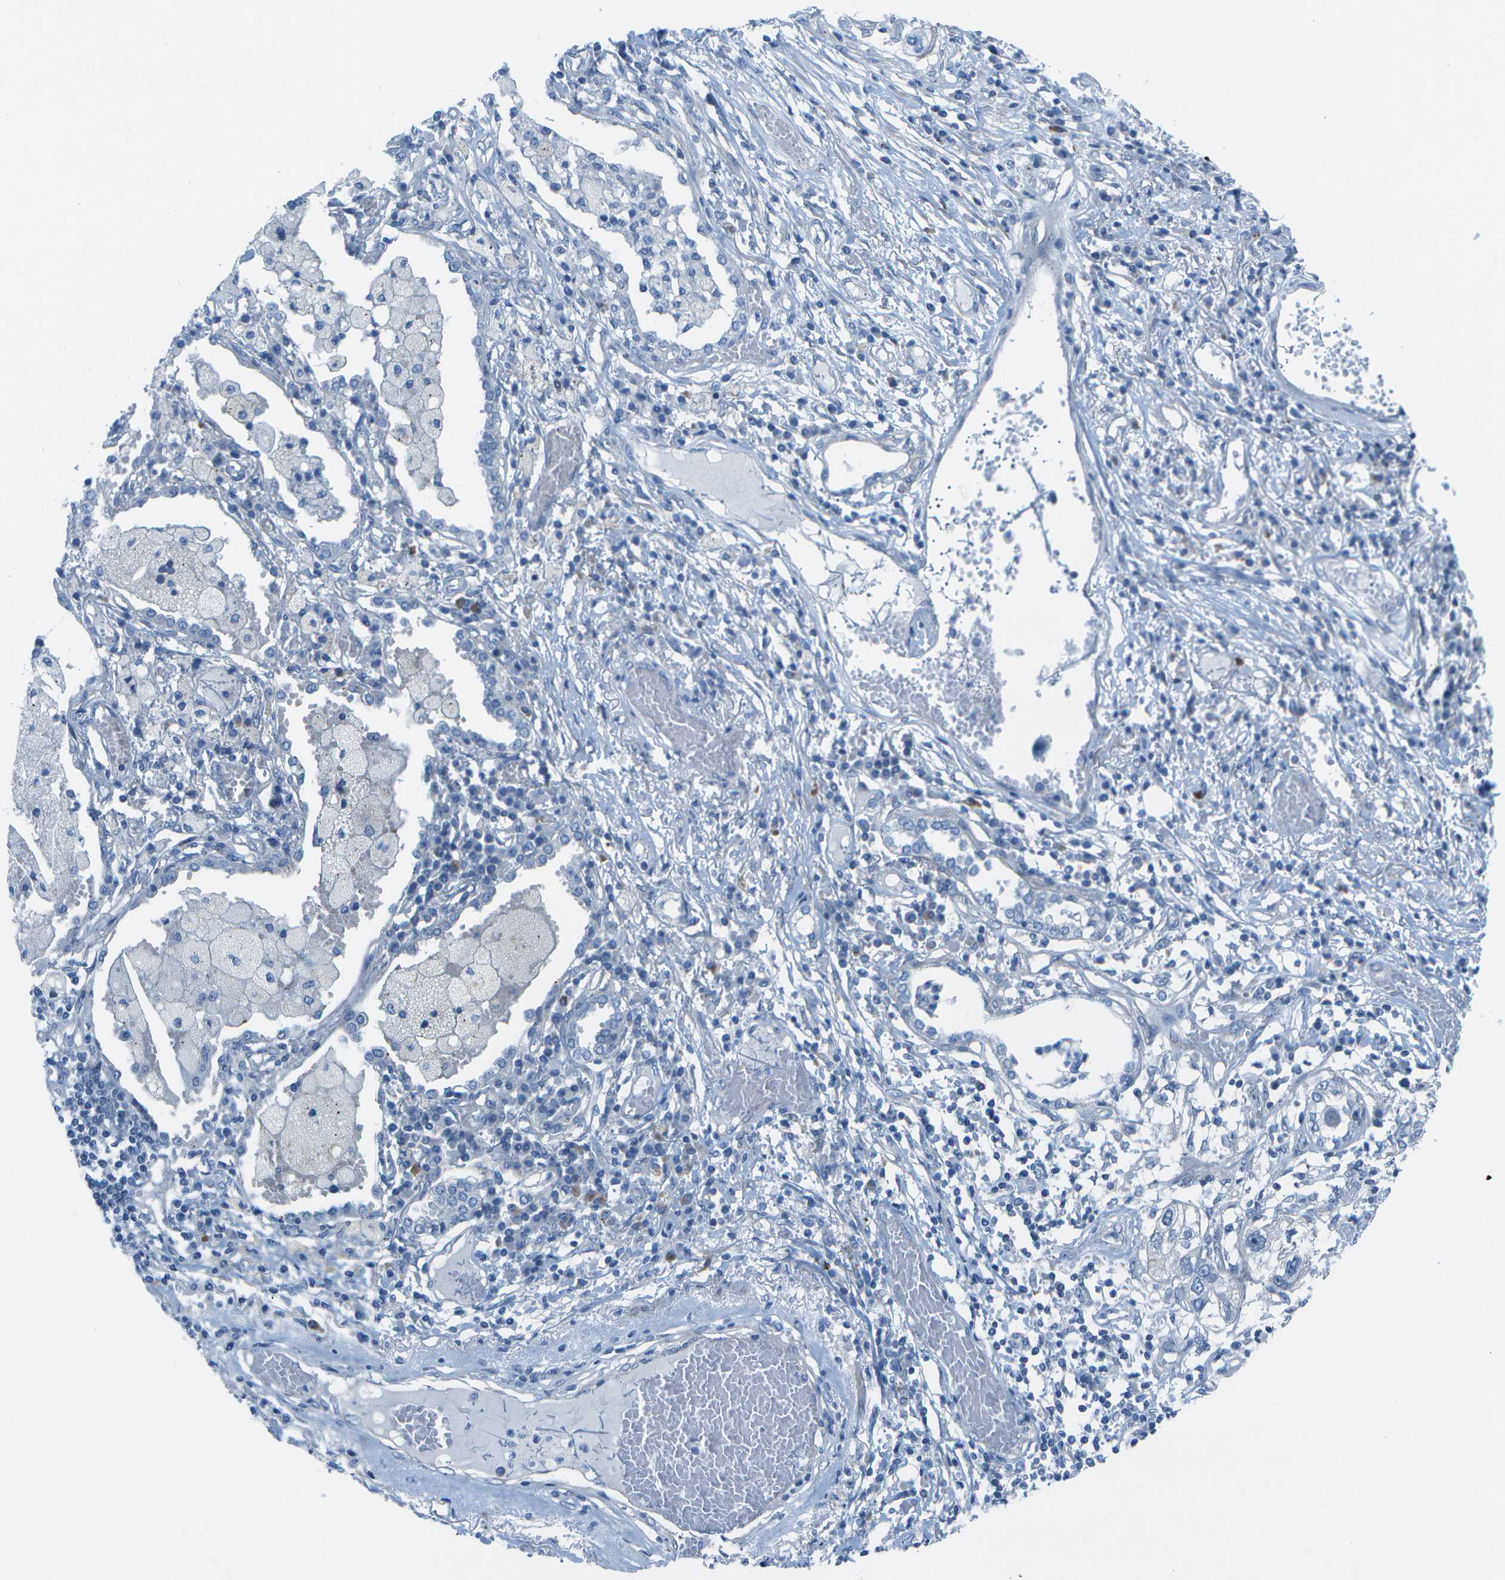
{"staining": {"intensity": "negative", "quantity": "none", "location": "none"}, "tissue": "lung cancer", "cell_type": "Tumor cells", "image_type": "cancer", "snomed": [{"axis": "morphology", "description": "Squamous cell carcinoma, NOS"}, {"axis": "topography", "description": "Lung"}], "caption": "The photomicrograph shows no significant expression in tumor cells of lung cancer (squamous cell carcinoma). (Brightfield microscopy of DAB (3,3'-diaminobenzidine) IHC at high magnification).", "gene": "SORBS3", "patient": {"sex": "male", "age": 71}}